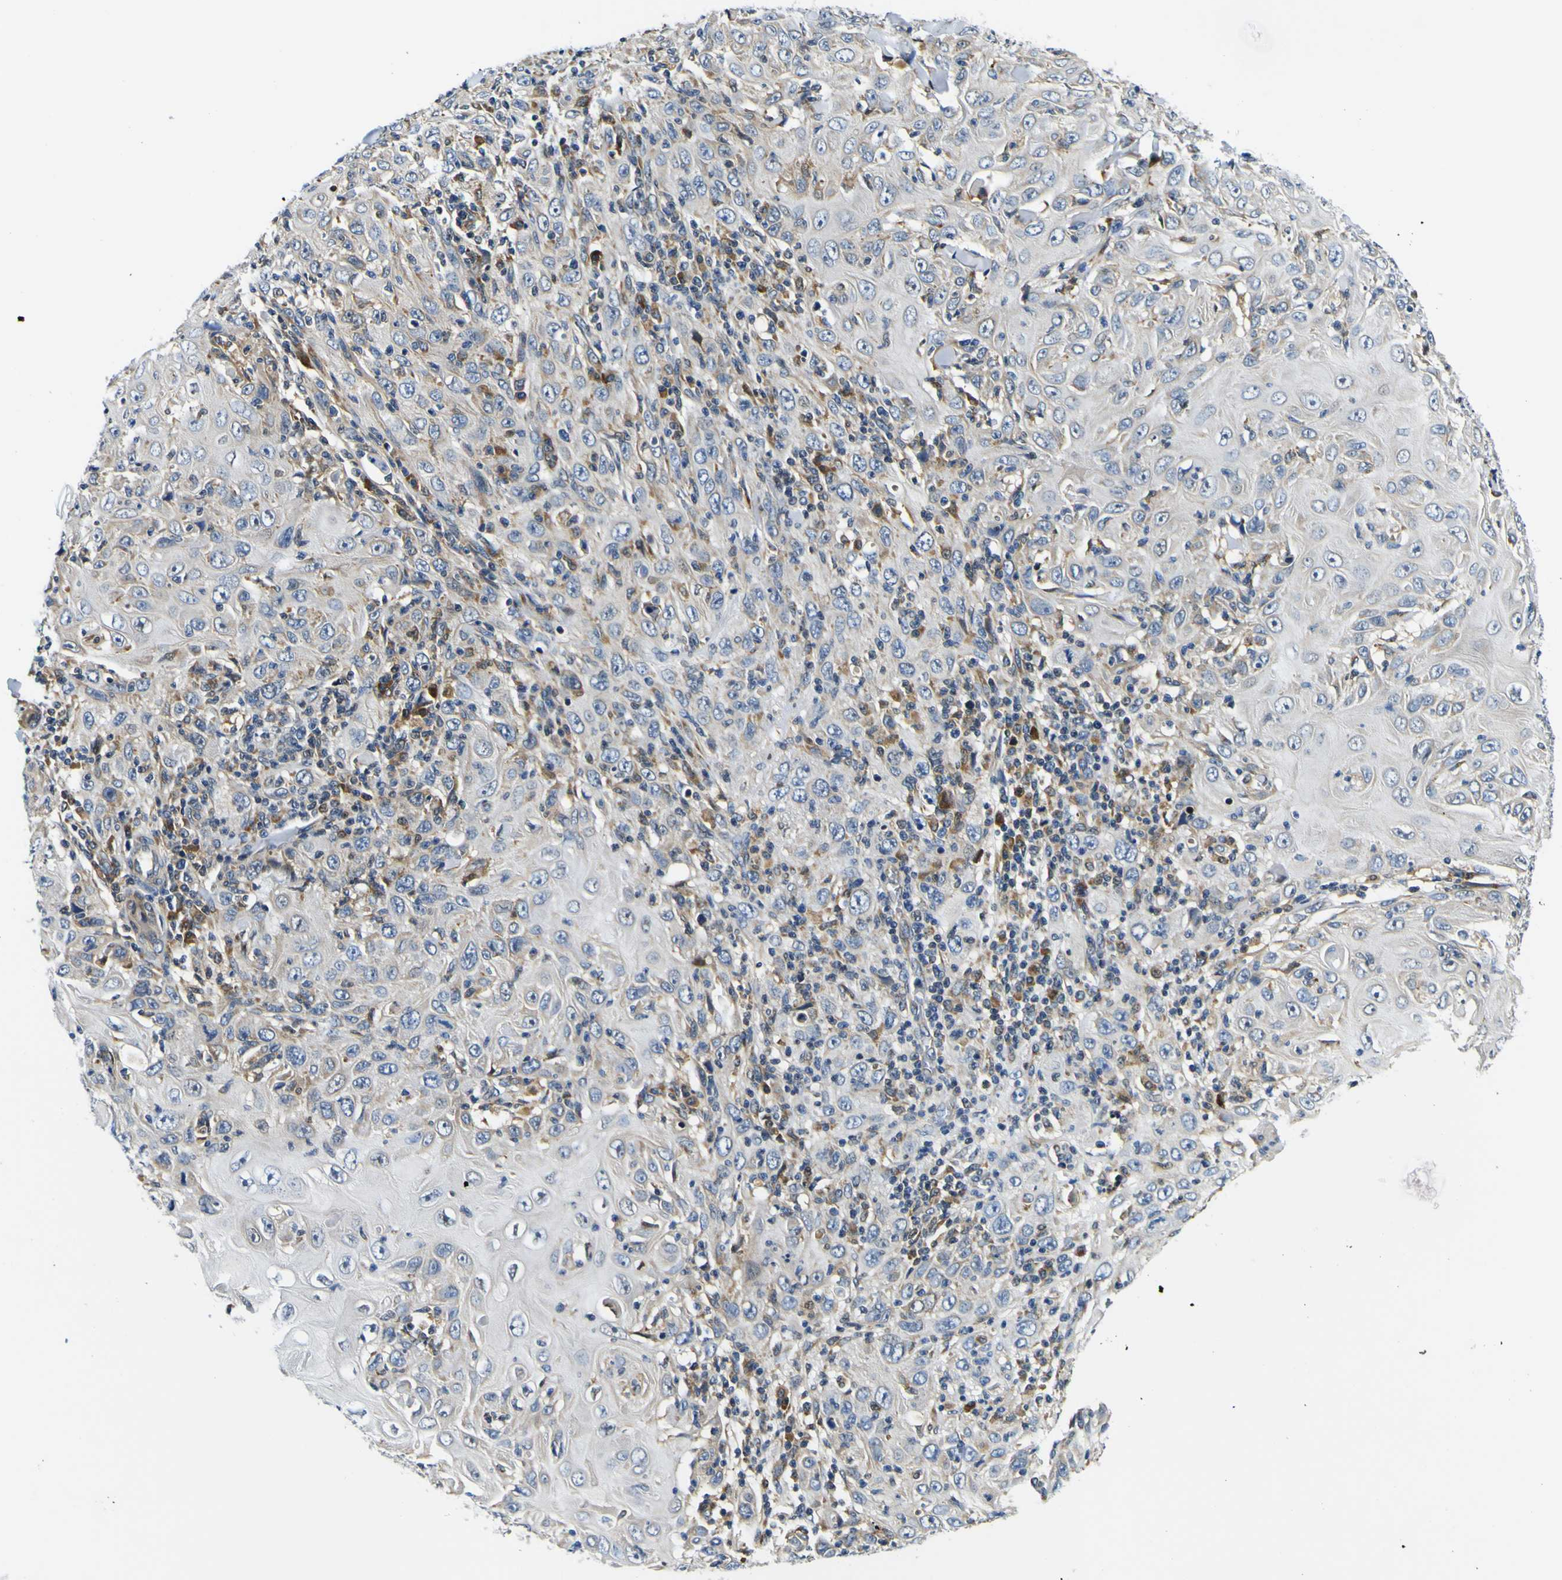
{"staining": {"intensity": "weak", "quantity": "<25%", "location": "cytoplasmic/membranous"}, "tissue": "skin cancer", "cell_type": "Tumor cells", "image_type": "cancer", "snomed": [{"axis": "morphology", "description": "Squamous cell carcinoma, NOS"}, {"axis": "topography", "description": "Skin"}], "caption": "This is a photomicrograph of IHC staining of skin cancer, which shows no staining in tumor cells.", "gene": "NLRP3", "patient": {"sex": "female", "age": 88}}